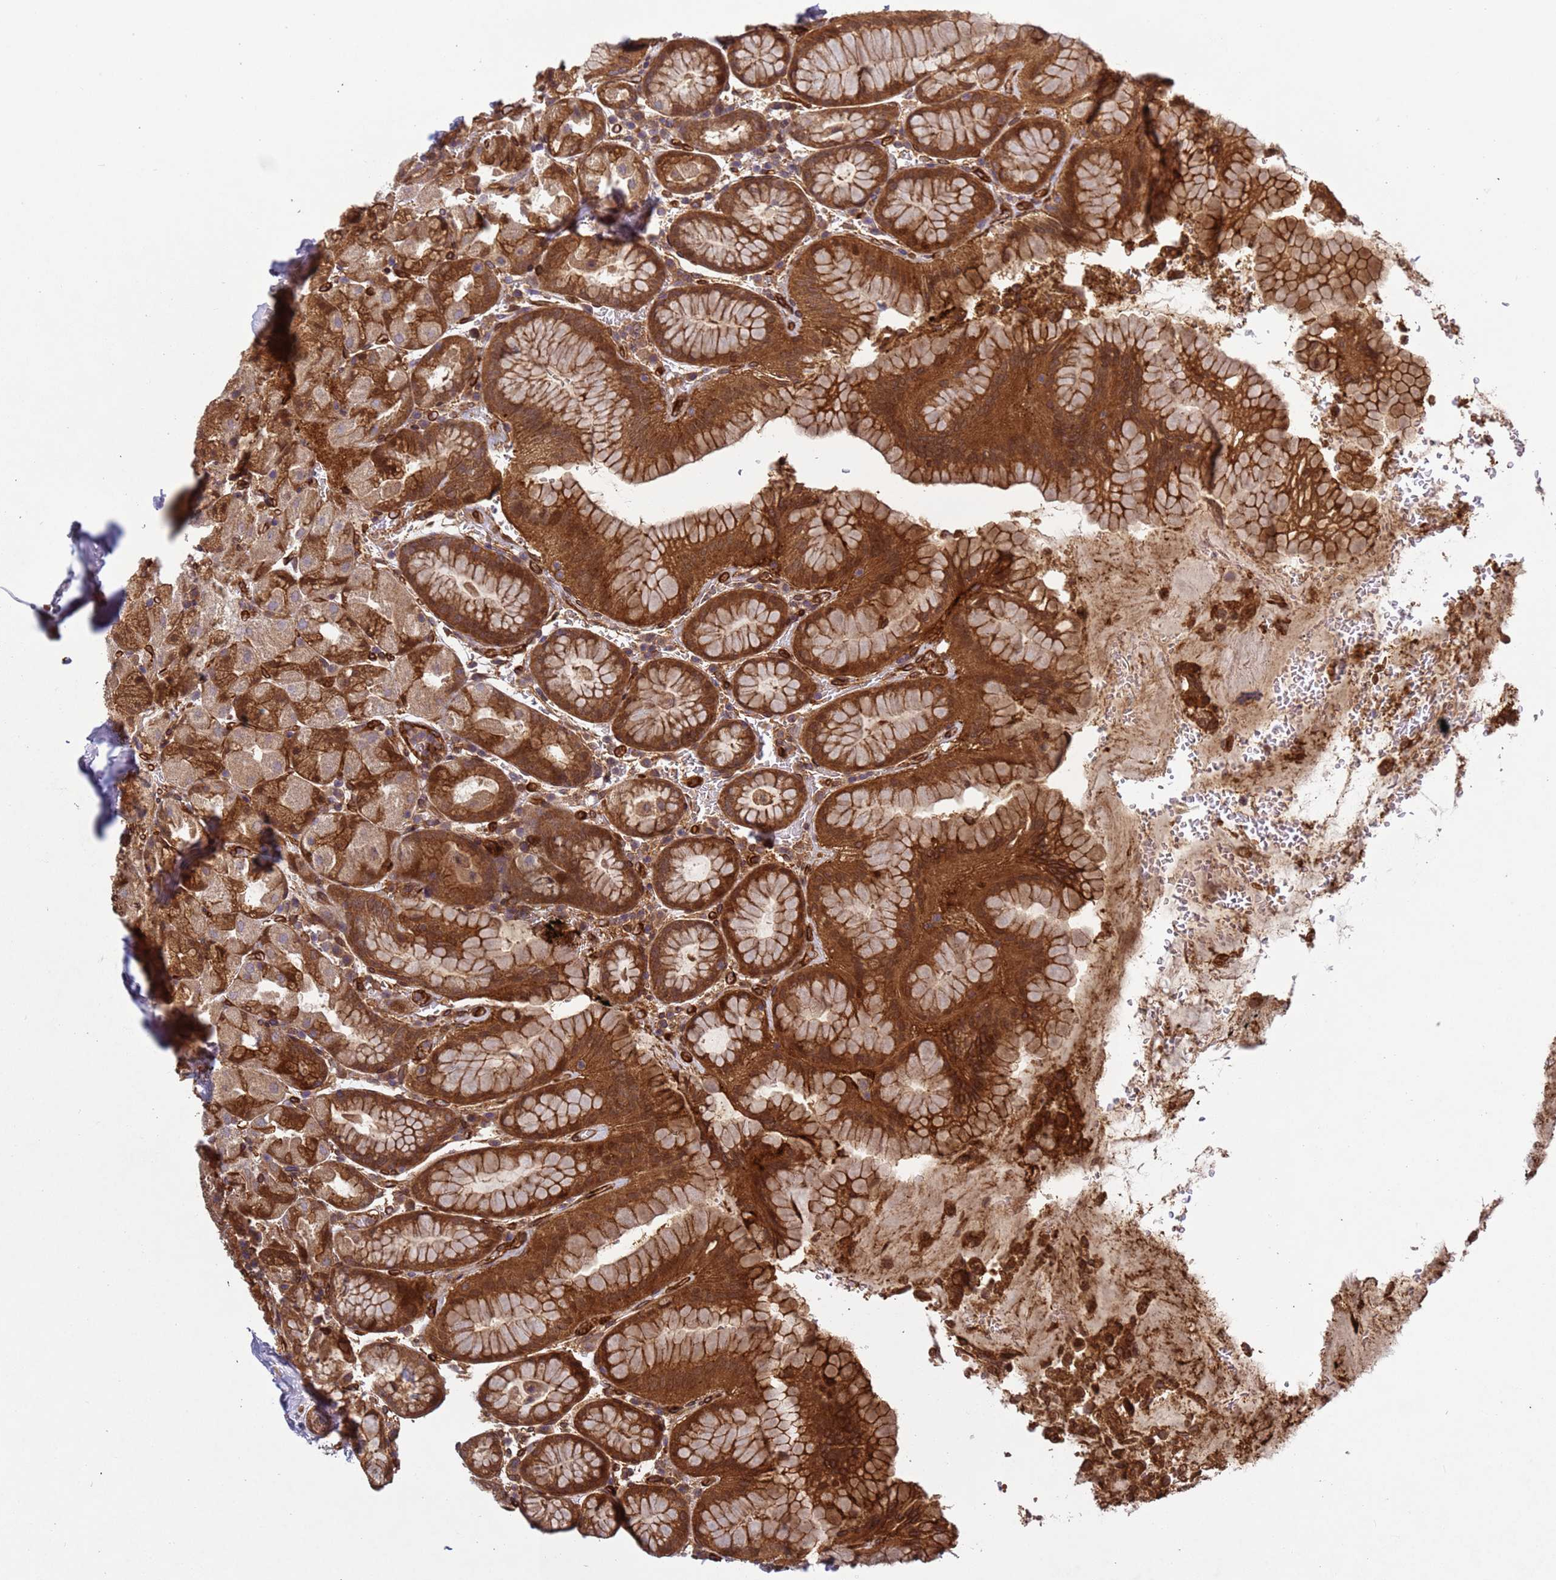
{"staining": {"intensity": "strong", "quantity": ">75%", "location": "cytoplasmic/membranous"}, "tissue": "stomach", "cell_type": "Glandular cells", "image_type": "normal", "snomed": [{"axis": "morphology", "description": "Normal tissue, NOS"}, {"axis": "topography", "description": "Stomach, upper"}, {"axis": "topography", "description": "Stomach, lower"}], "caption": "IHC micrograph of normal stomach stained for a protein (brown), which shows high levels of strong cytoplasmic/membranous staining in about >75% of glandular cells.", "gene": "C8orf34", "patient": {"sex": "male", "age": 67}}